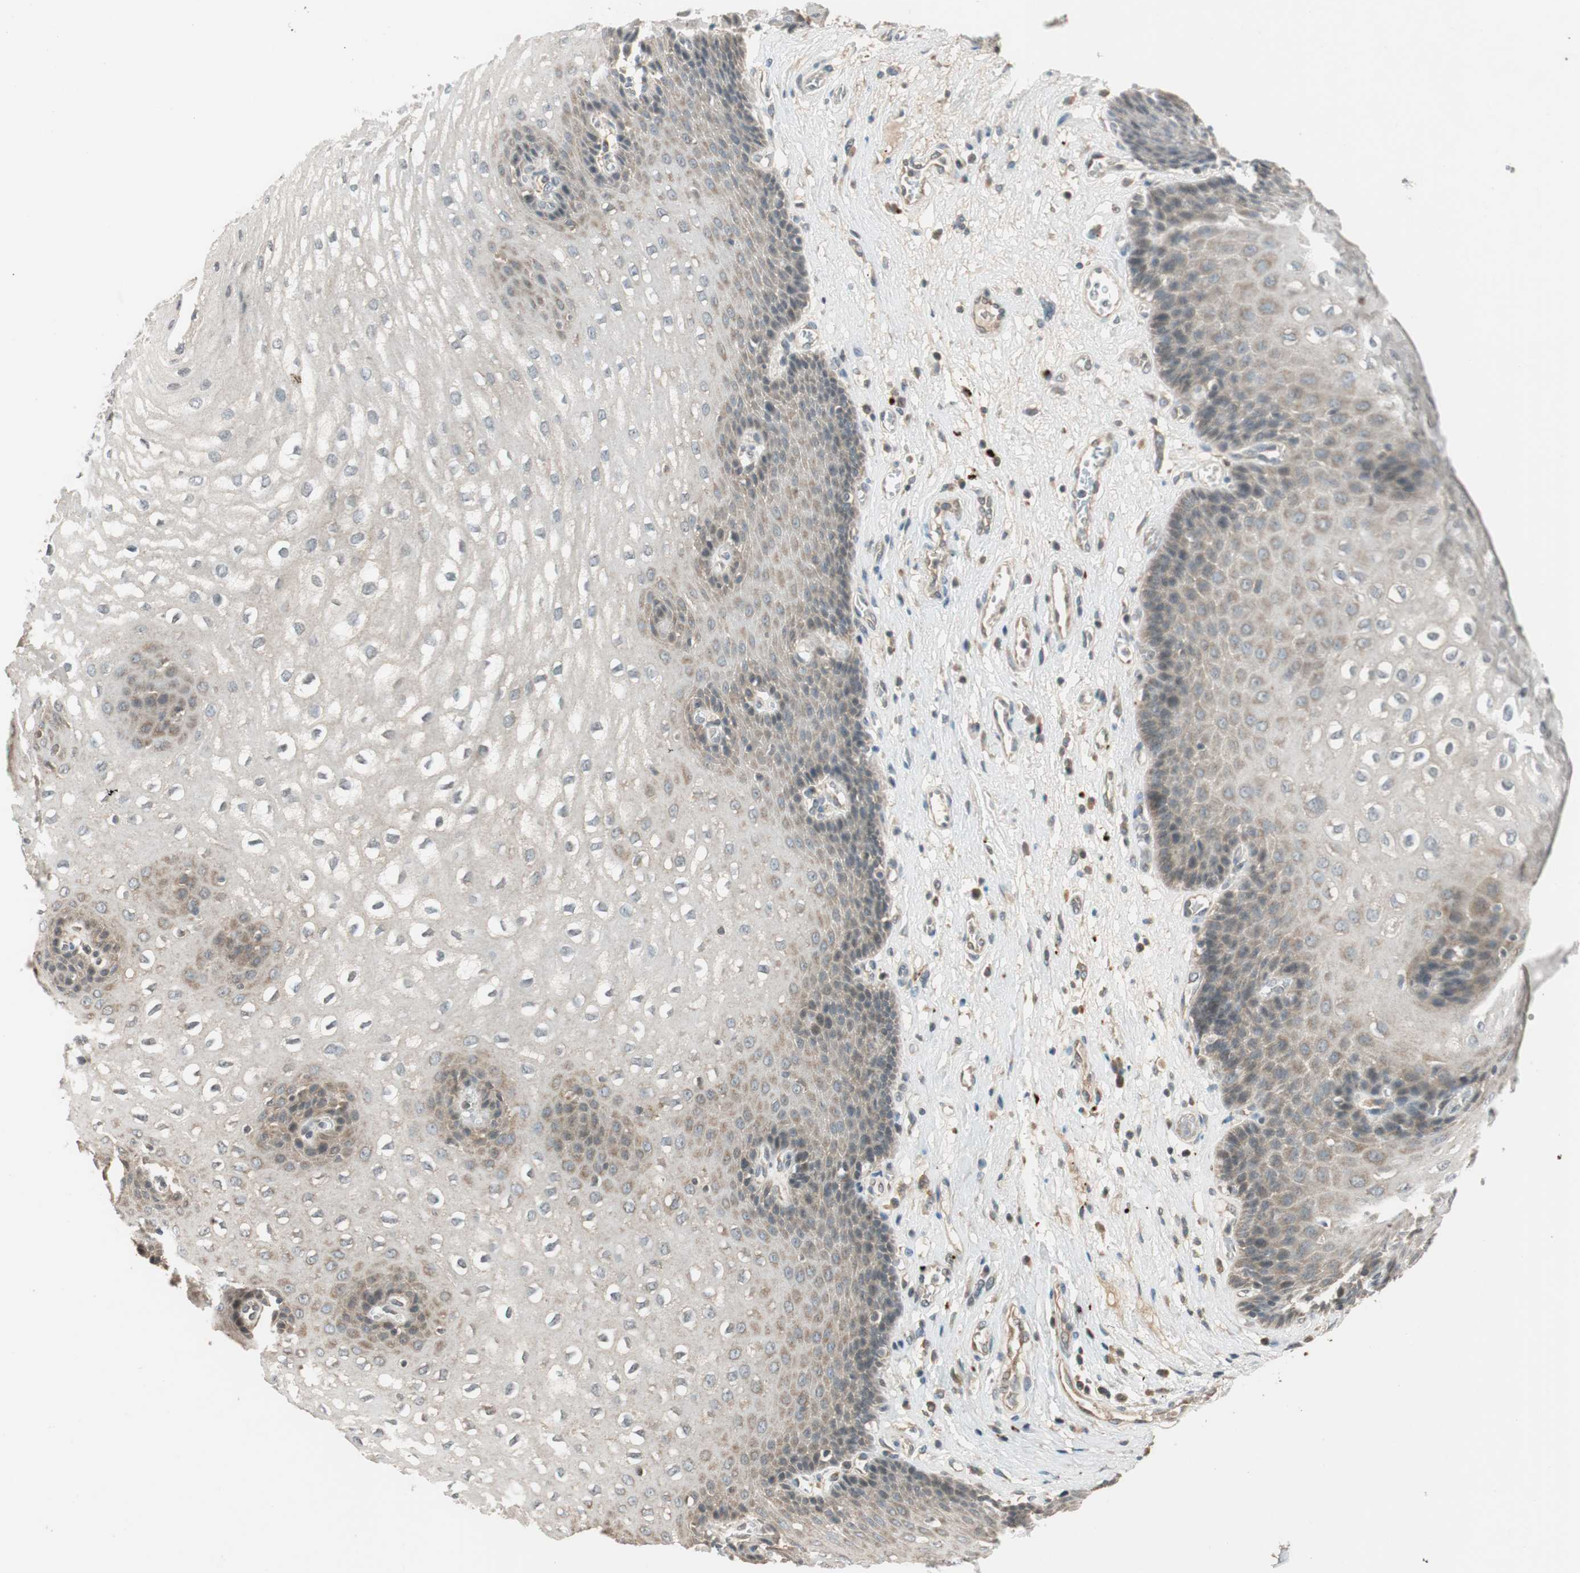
{"staining": {"intensity": "weak", "quantity": "25%-75%", "location": "cytoplasmic/membranous"}, "tissue": "esophagus", "cell_type": "Squamous epithelial cells", "image_type": "normal", "snomed": [{"axis": "morphology", "description": "Normal tissue, NOS"}, {"axis": "topography", "description": "Esophagus"}], "caption": "An image of human esophagus stained for a protein shows weak cytoplasmic/membranous brown staining in squamous epithelial cells. Nuclei are stained in blue.", "gene": "GLB1", "patient": {"sex": "male", "age": 48}}